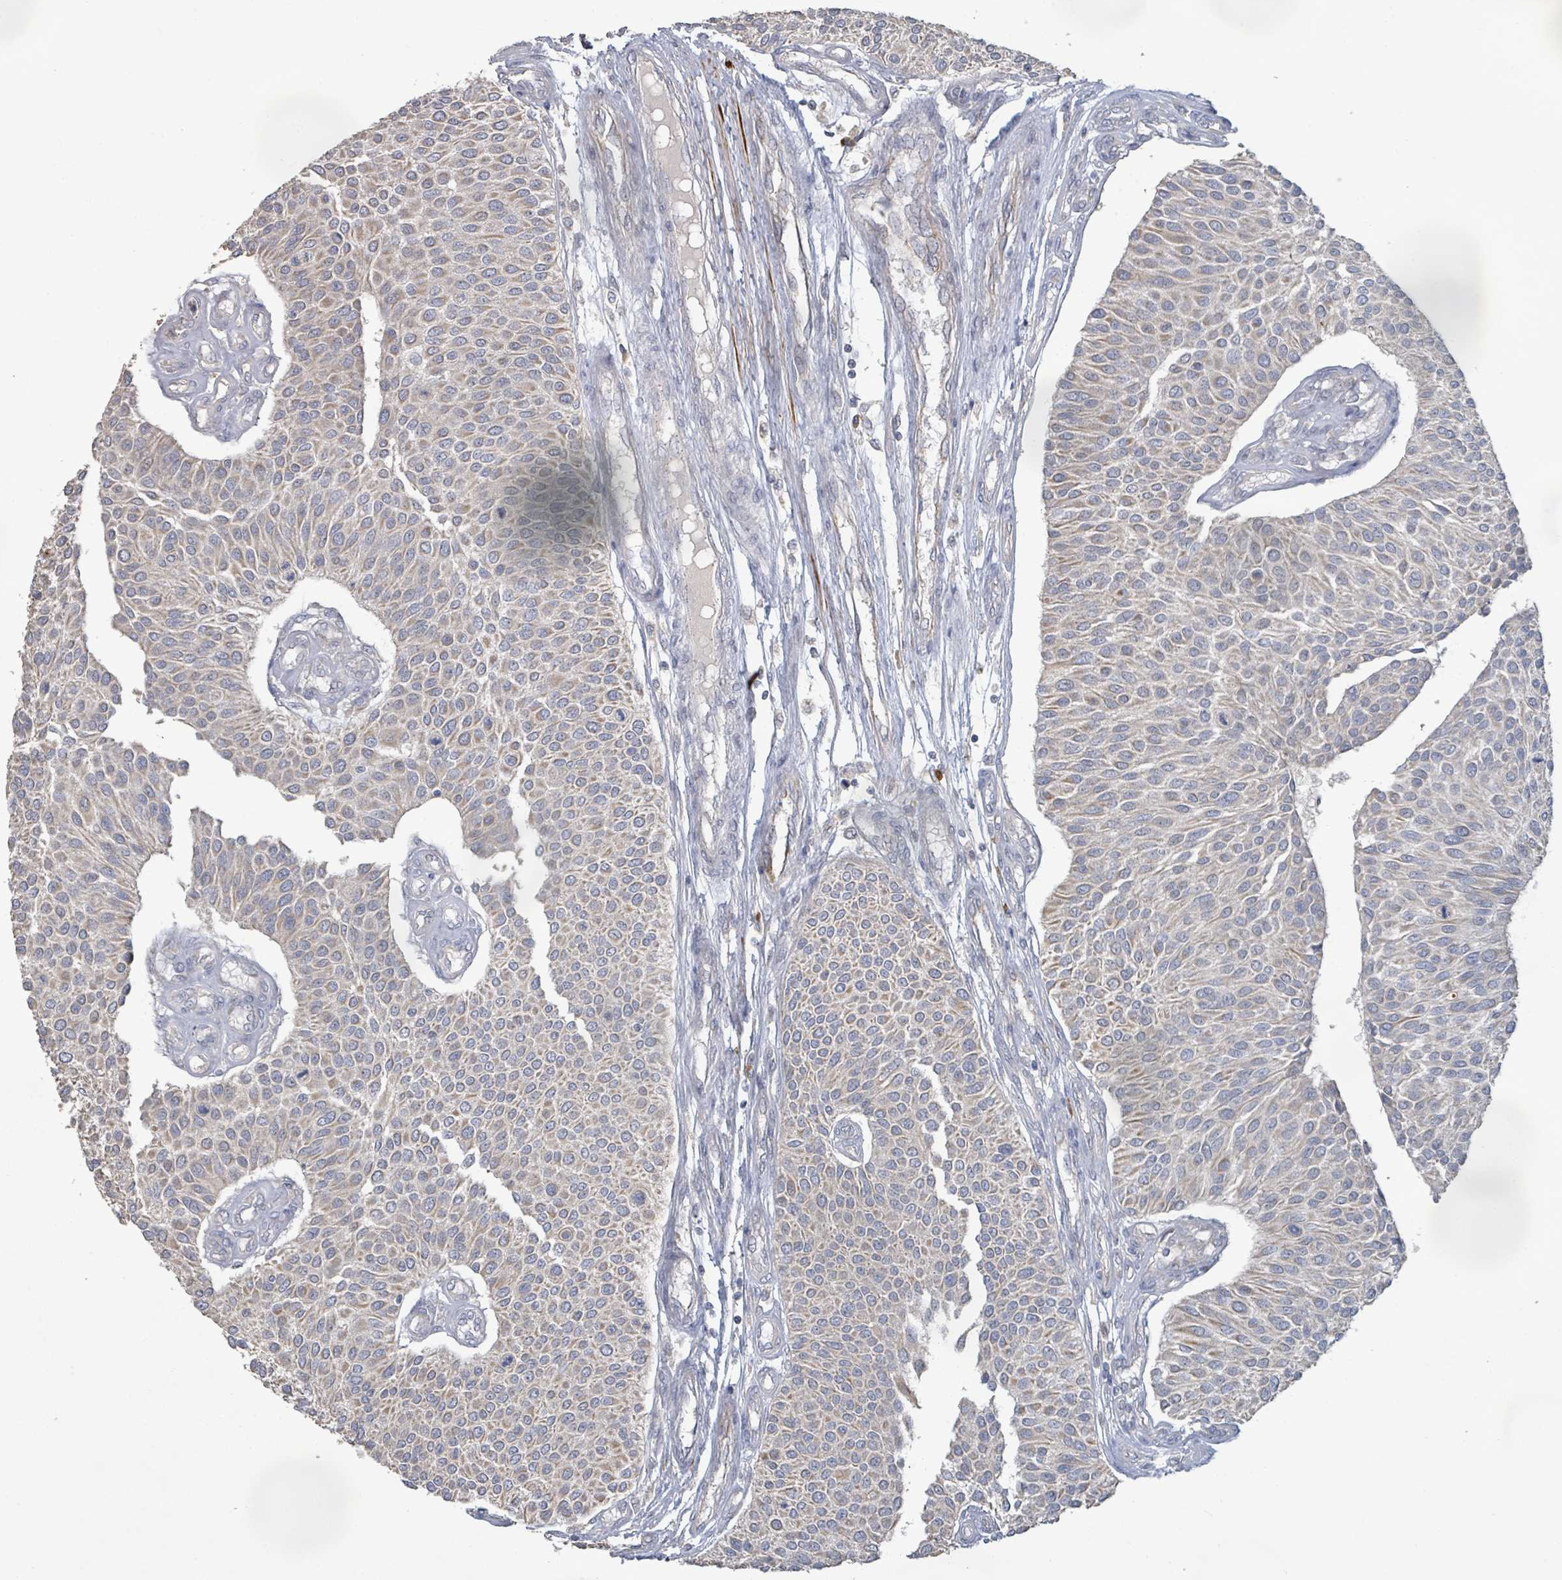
{"staining": {"intensity": "weak", "quantity": "25%-75%", "location": "cytoplasmic/membranous"}, "tissue": "urothelial cancer", "cell_type": "Tumor cells", "image_type": "cancer", "snomed": [{"axis": "morphology", "description": "Urothelial carcinoma, NOS"}, {"axis": "topography", "description": "Urinary bladder"}], "caption": "High-magnification brightfield microscopy of urothelial cancer stained with DAB (3,3'-diaminobenzidine) (brown) and counterstained with hematoxylin (blue). tumor cells exhibit weak cytoplasmic/membranous positivity is present in approximately25%-75% of cells.", "gene": "KCNS2", "patient": {"sex": "male", "age": 55}}